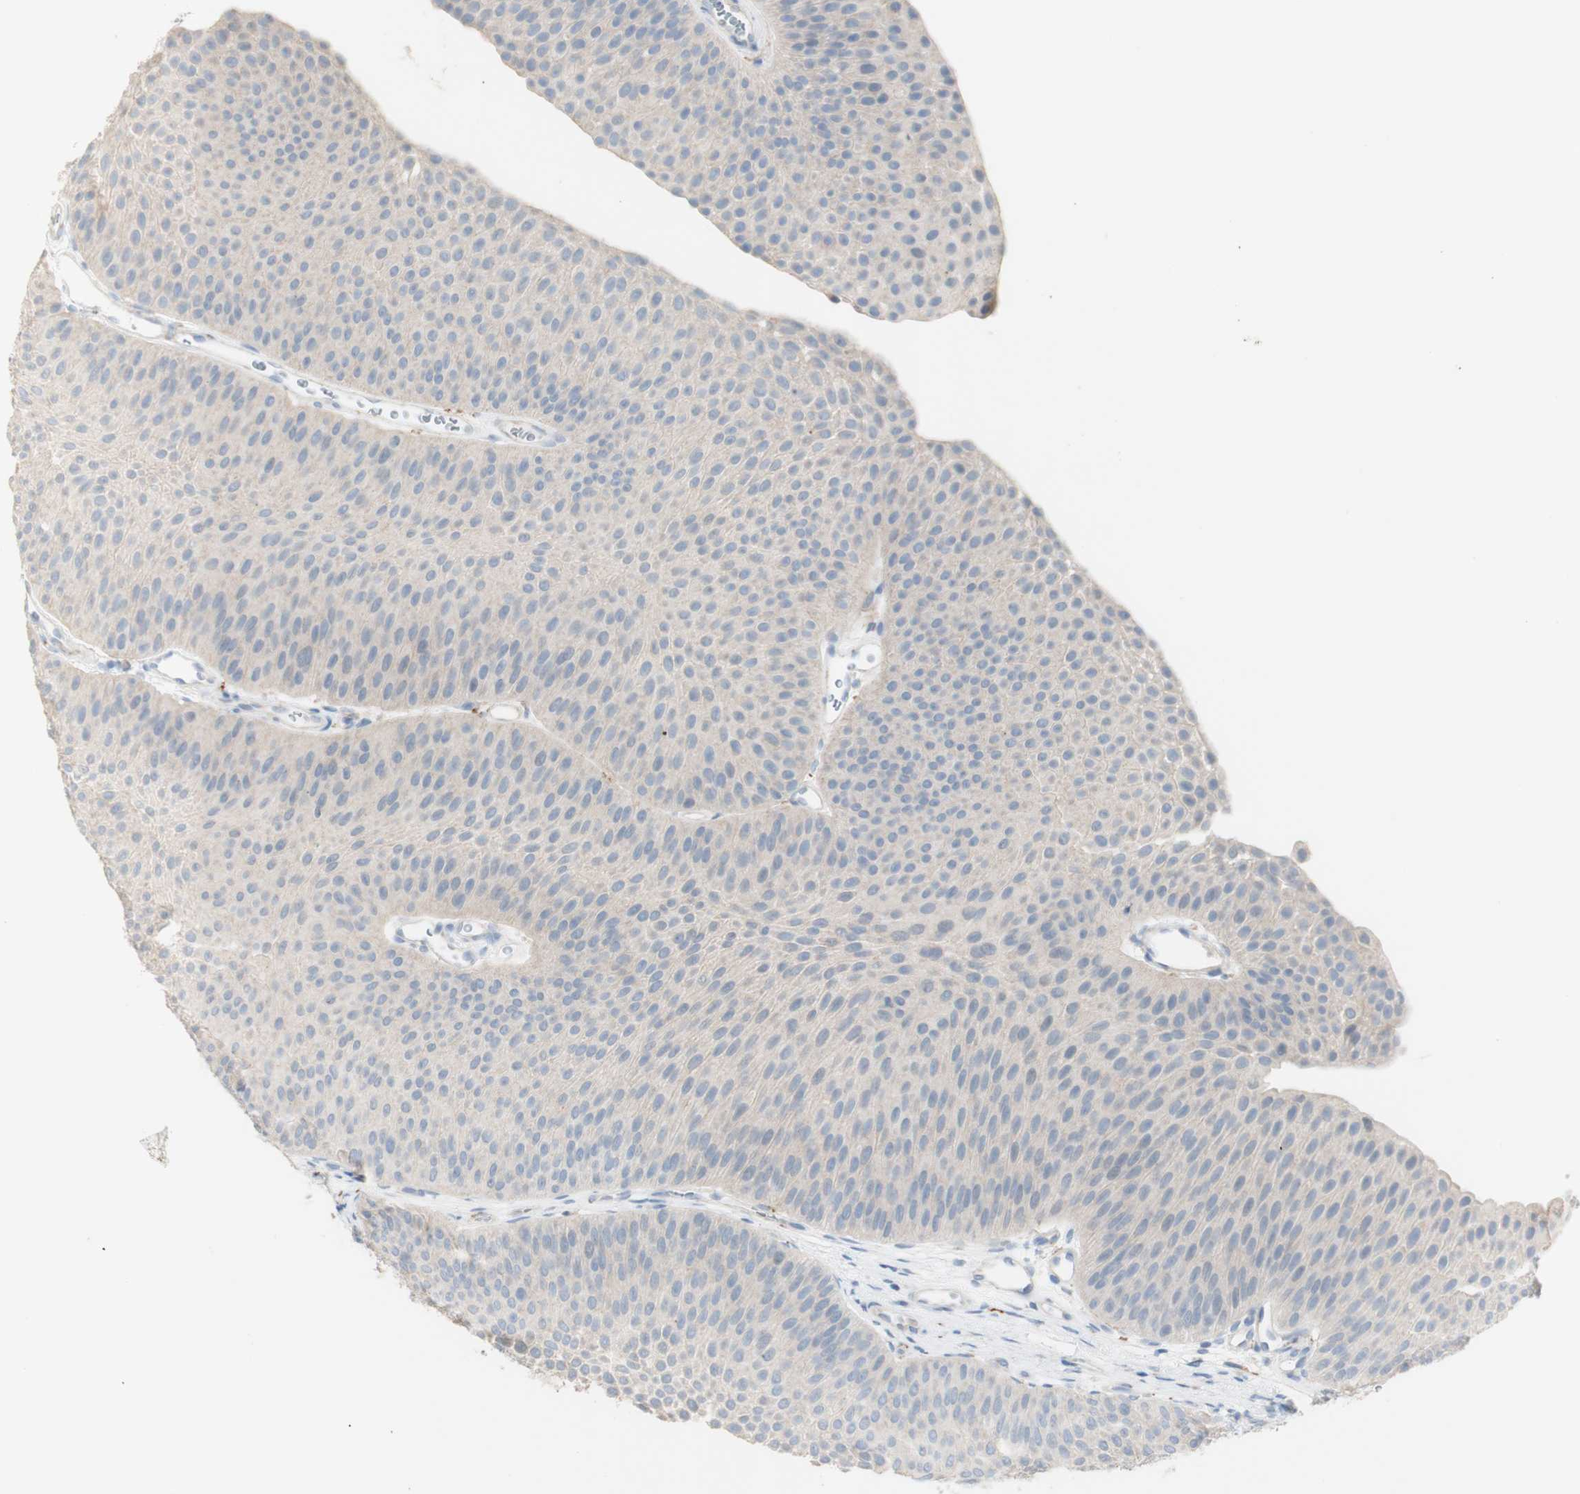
{"staining": {"intensity": "negative", "quantity": "none", "location": "none"}, "tissue": "urothelial cancer", "cell_type": "Tumor cells", "image_type": "cancer", "snomed": [{"axis": "morphology", "description": "Urothelial carcinoma, Low grade"}, {"axis": "topography", "description": "Urinary bladder"}], "caption": "A high-resolution image shows IHC staining of urothelial carcinoma (low-grade), which exhibits no significant expression in tumor cells. (DAB IHC, high magnification).", "gene": "ART3", "patient": {"sex": "female", "age": 60}}